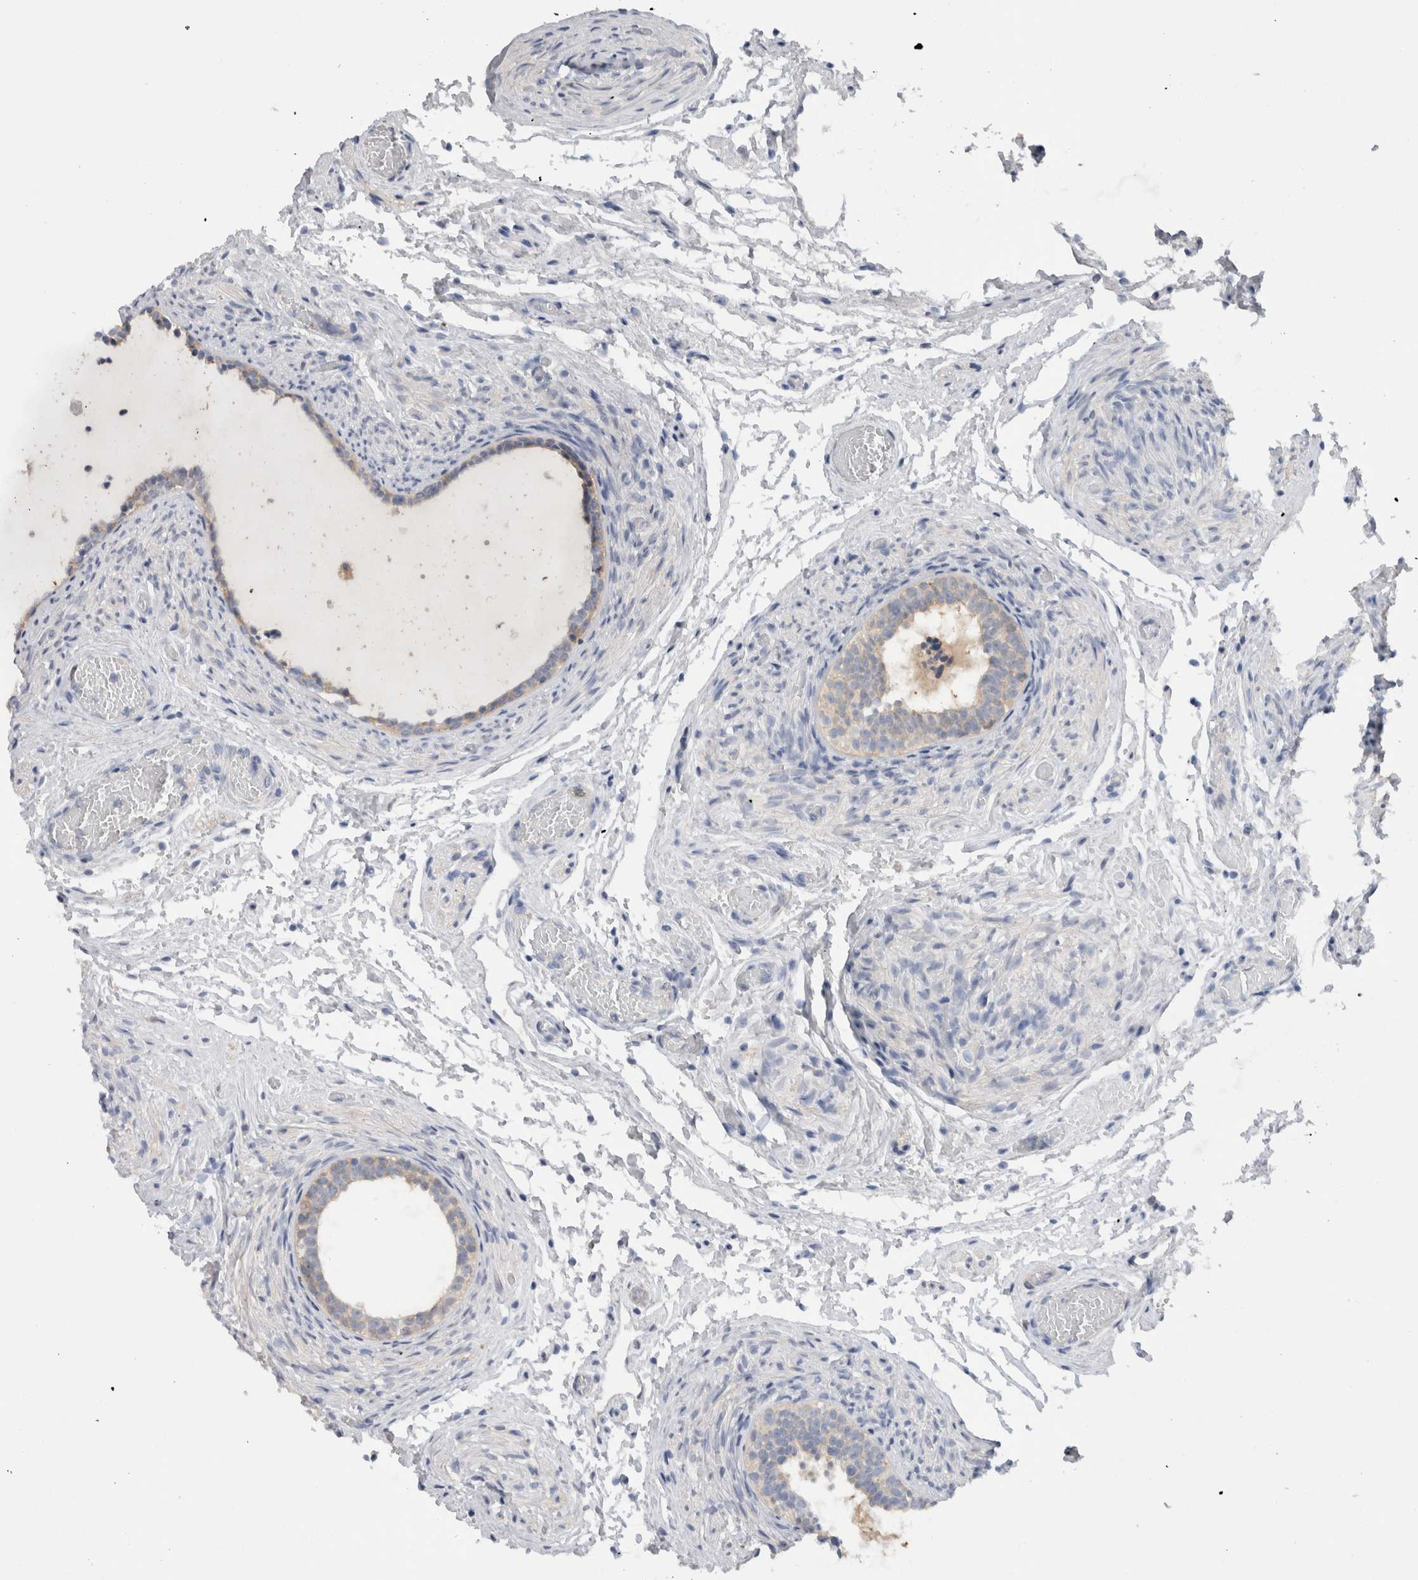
{"staining": {"intensity": "weak", "quantity": "25%-75%", "location": "cytoplasmic/membranous"}, "tissue": "epididymis", "cell_type": "Glandular cells", "image_type": "normal", "snomed": [{"axis": "morphology", "description": "Normal tissue, NOS"}, {"axis": "topography", "description": "Epididymis"}], "caption": "Protein staining displays weak cytoplasmic/membranous positivity in about 25%-75% of glandular cells in benign epididymis. The staining was performed using DAB (3,3'-diaminobenzidine), with brown indicating positive protein expression. Nuclei are stained blue with hematoxylin.", "gene": "SCRN1", "patient": {"sex": "male", "age": 5}}